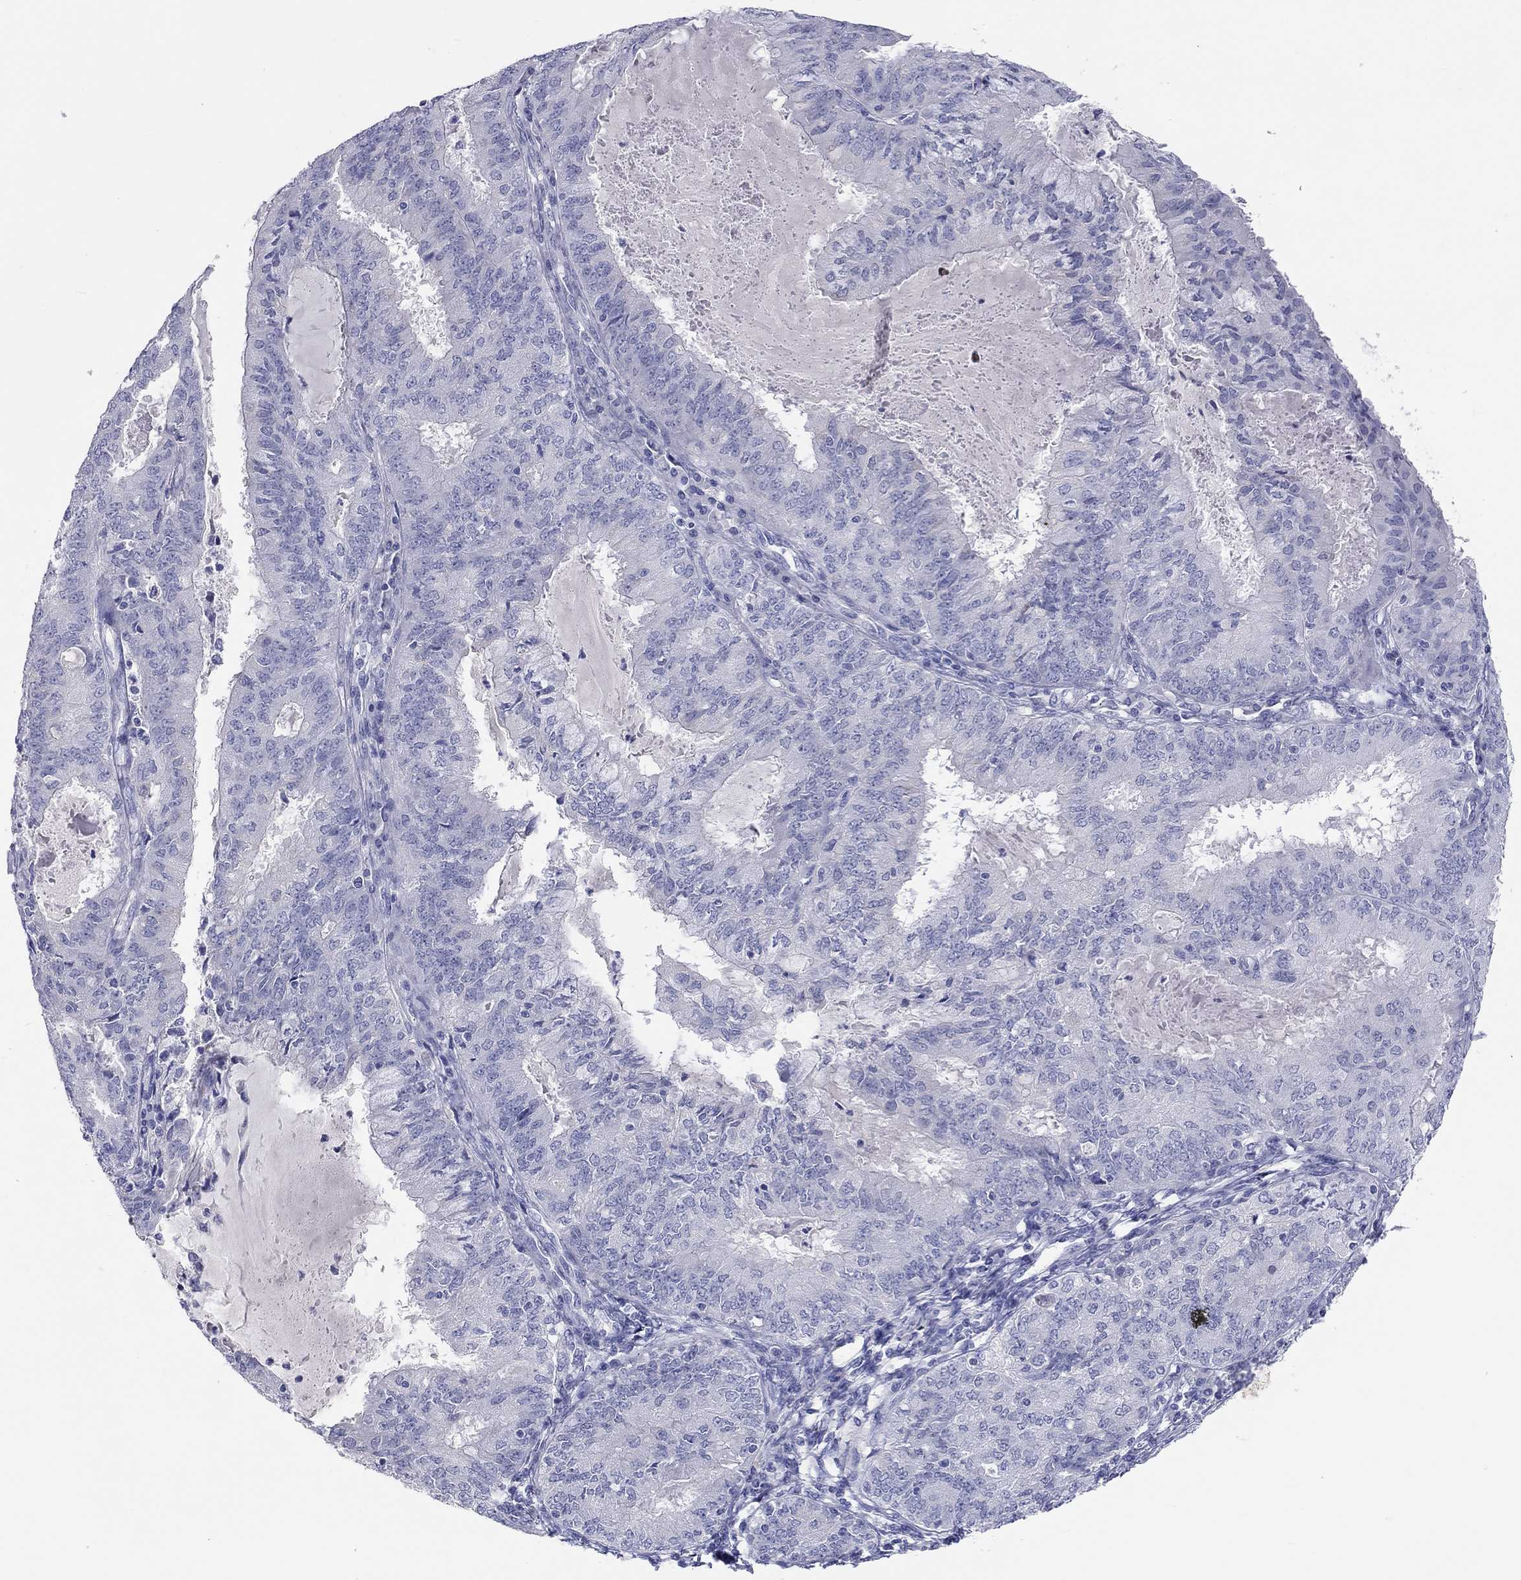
{"staining": {"intensity": "negative", "quantity": "none", "location": "none"}, "tissue": "endometrial cancer", "cell_type": "Tumor cells", "image_type": "cancer", "snomed": [{"axis": "morphology", "description": "Adenocarcinoma, NOS"}, {"axis": "topography", "description": "Endometrium"}], "caption": "Tumor cells are negative for brown protein staining in endometrial cancer.", "gene": "ST7L", "patient": {"sex": "female", "age": 57}}